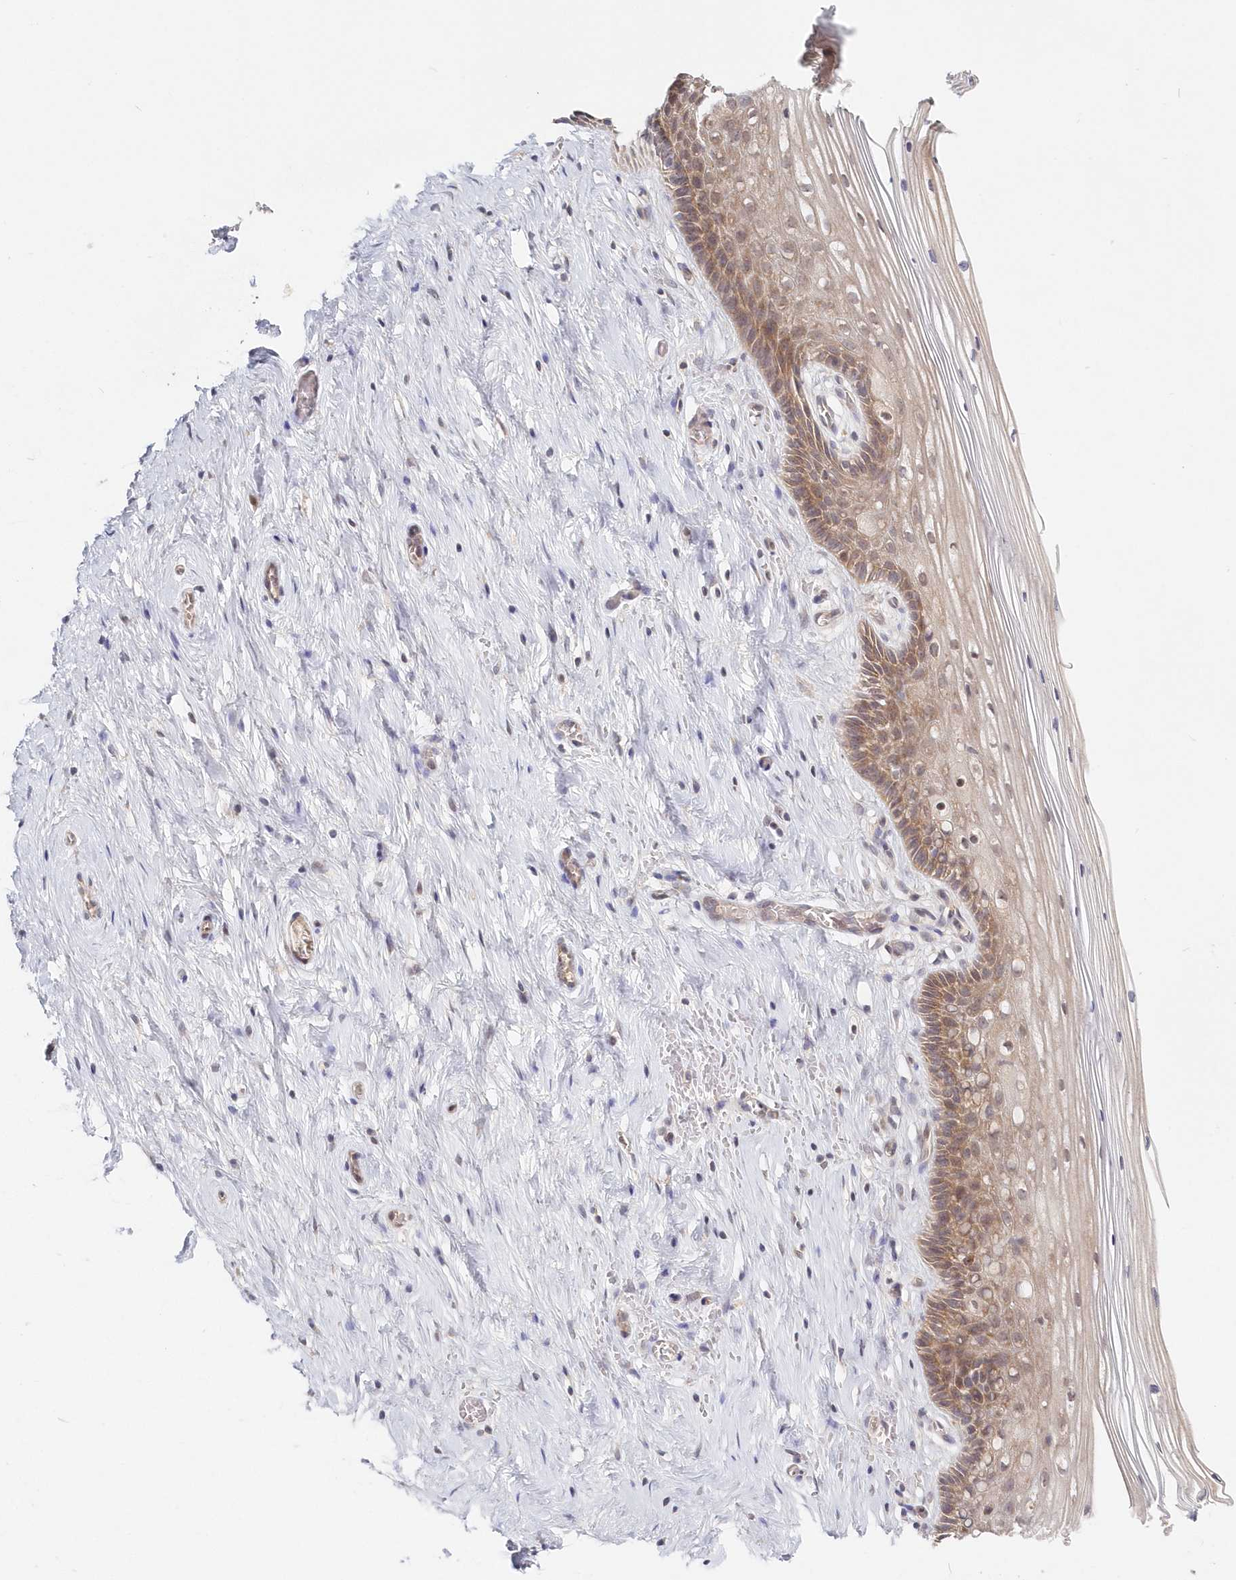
{"staining": {"intensity": "moderate", "quantity": "25%-75%", "location": "cytoplasmic/membranous"}, "tissue": "cervix", "cell_type": "Glandular cells", "image_type": "normal", "snomed": [{"axis": "morphology", "description": "Normal tissue, NOS"}, {"axis": "topography", "description": "Cervix"}], "caption": "Immunohistochemical staining of benign cervix shows moderate cytoplasmic/membranous protein expression in about 25%-75% of glandular cells. (DAB IHC, brown staining for protein, blue staining for nuclei).", "gene": "KATNA1", "patient": {"sex": "female", "age": 33}}